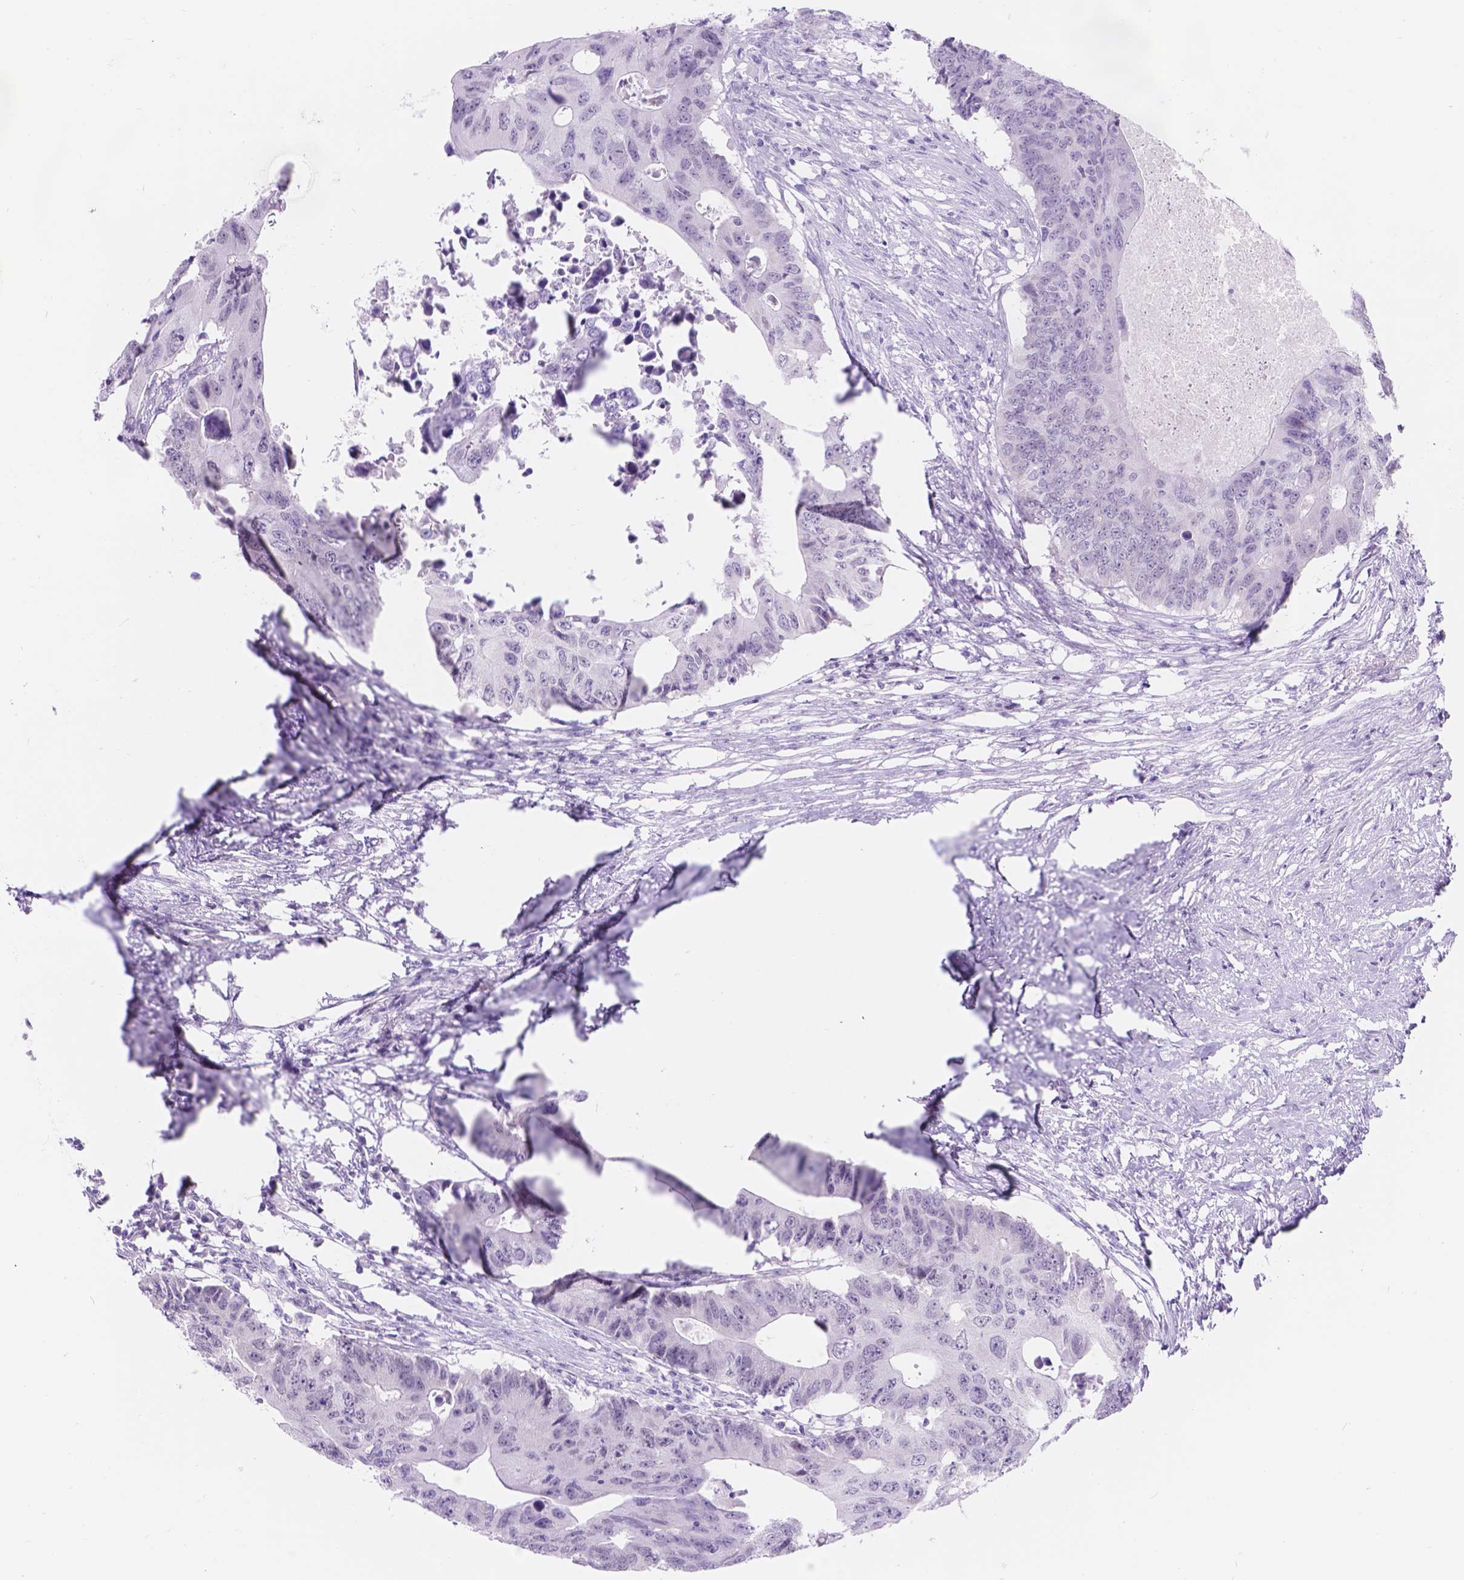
{"staining": {"intensity": "negative", "quantity": "none", "location": "none"}, "tissue": "colorectal cancer", "cell_type": "Tumor cells", "image_type": "cancer", "snomed": [{"axis": "morphology", "description": "Adenocarcinoma, NOS"}, {"axis": "topography", "description": "Colon"}], "caption": "This is an IHC histopathology image of colorectal cancer. There is no staining in tumor cells.", "gene": "DCC", "patient": {"sex": "male", "age": 71}}